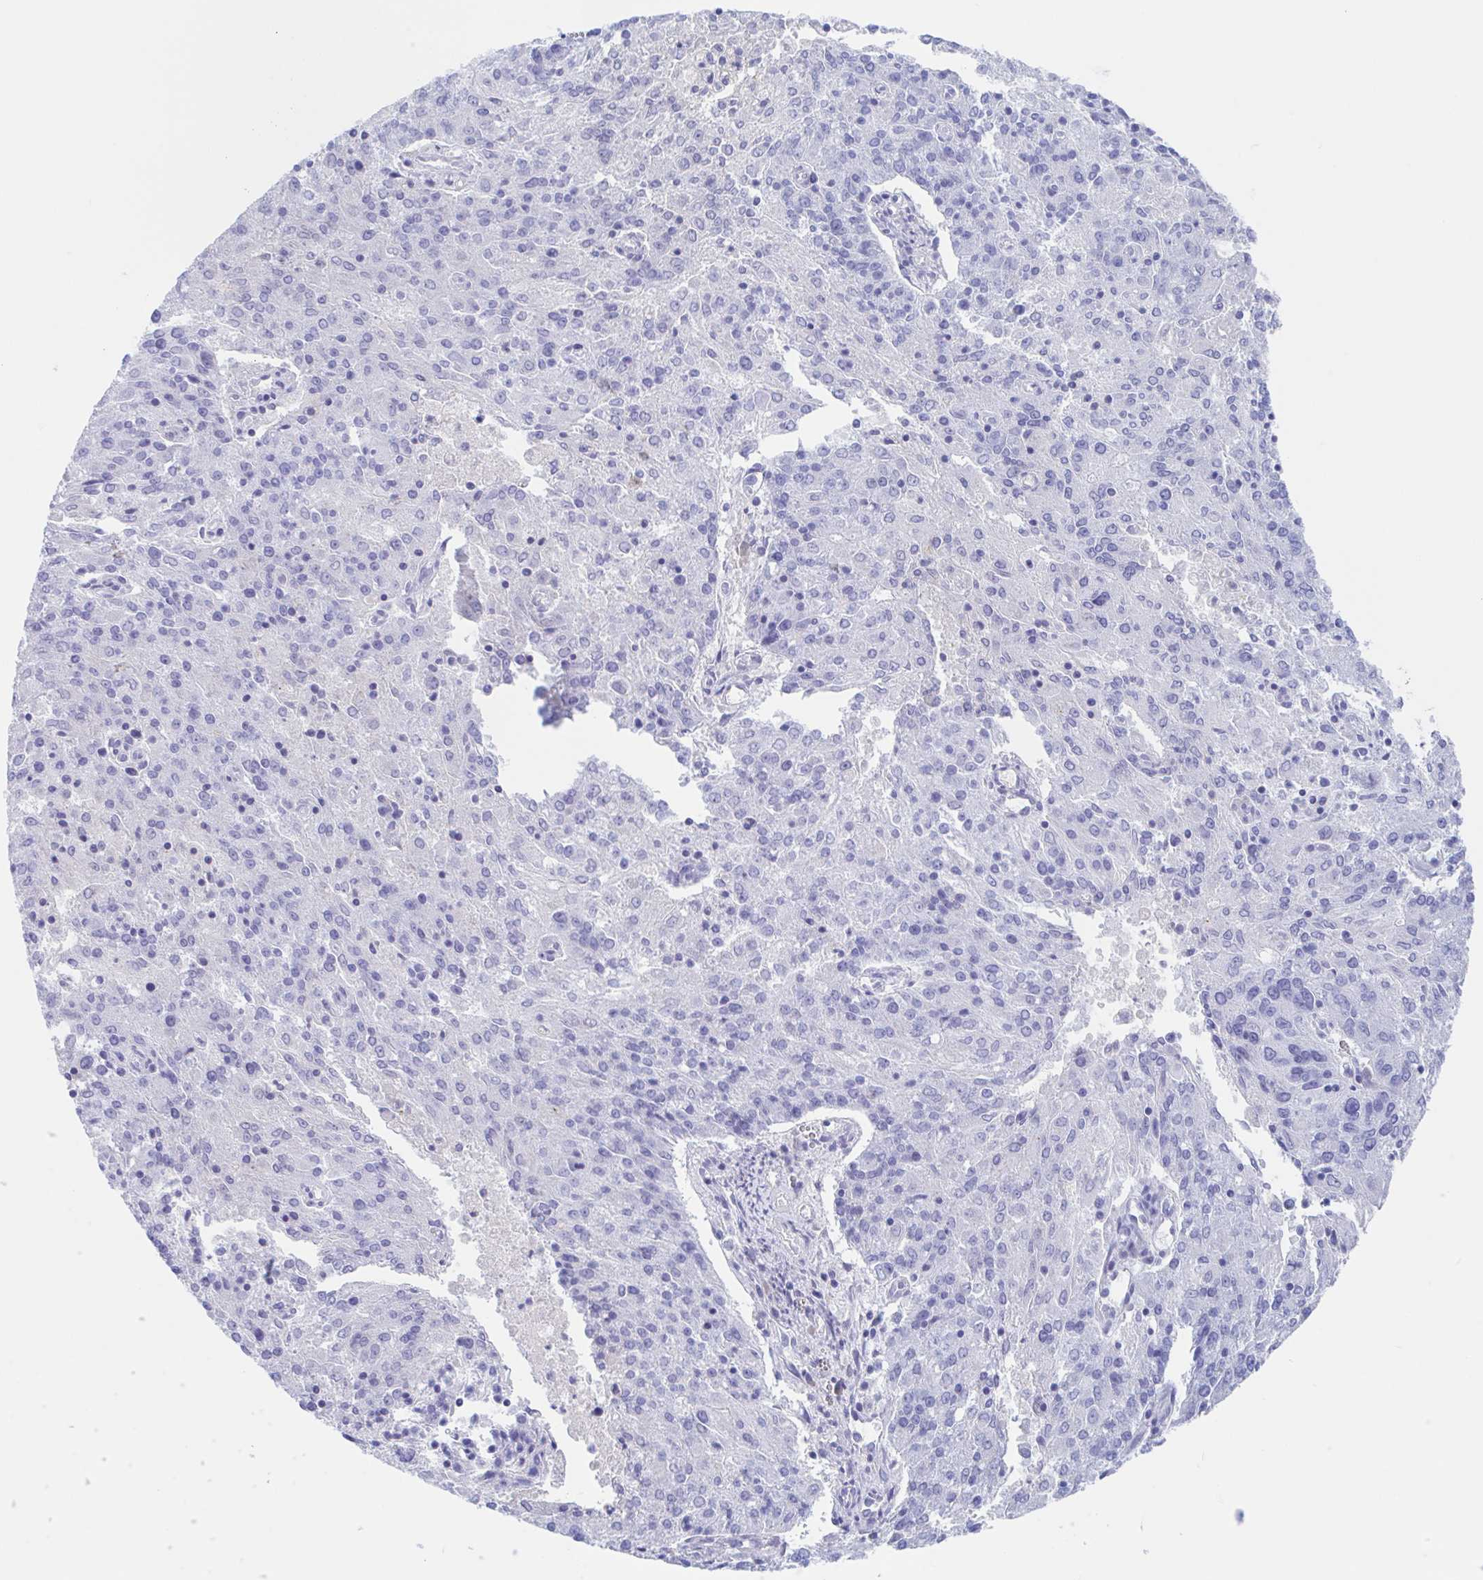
{"staining": {"intensity": "negative", "quantity": "none", "location": "none"}, "tissue": "endometrial cancer", "cell_type": "Tumor cells", "image_type": "cancer", "snomed": [{"axis": "morphology", "description": "Adenocarcinoma, NOS"}, {"axis": "topography", "description": "Endometrium"}], "caption": "This is a photomicrograph of immunohistochemistry staining of endometrial cancer (adenocarcinoma), which shows no expression in tumor cells. (Stains: DAB (3,3'-diaminobenzidine) IHC with hematoxylin counter stain, Microscopy: brightfield microscopy at high magnification).", "gene": "ANKRD9", "patient": {"sex": "female", "age": 82}}